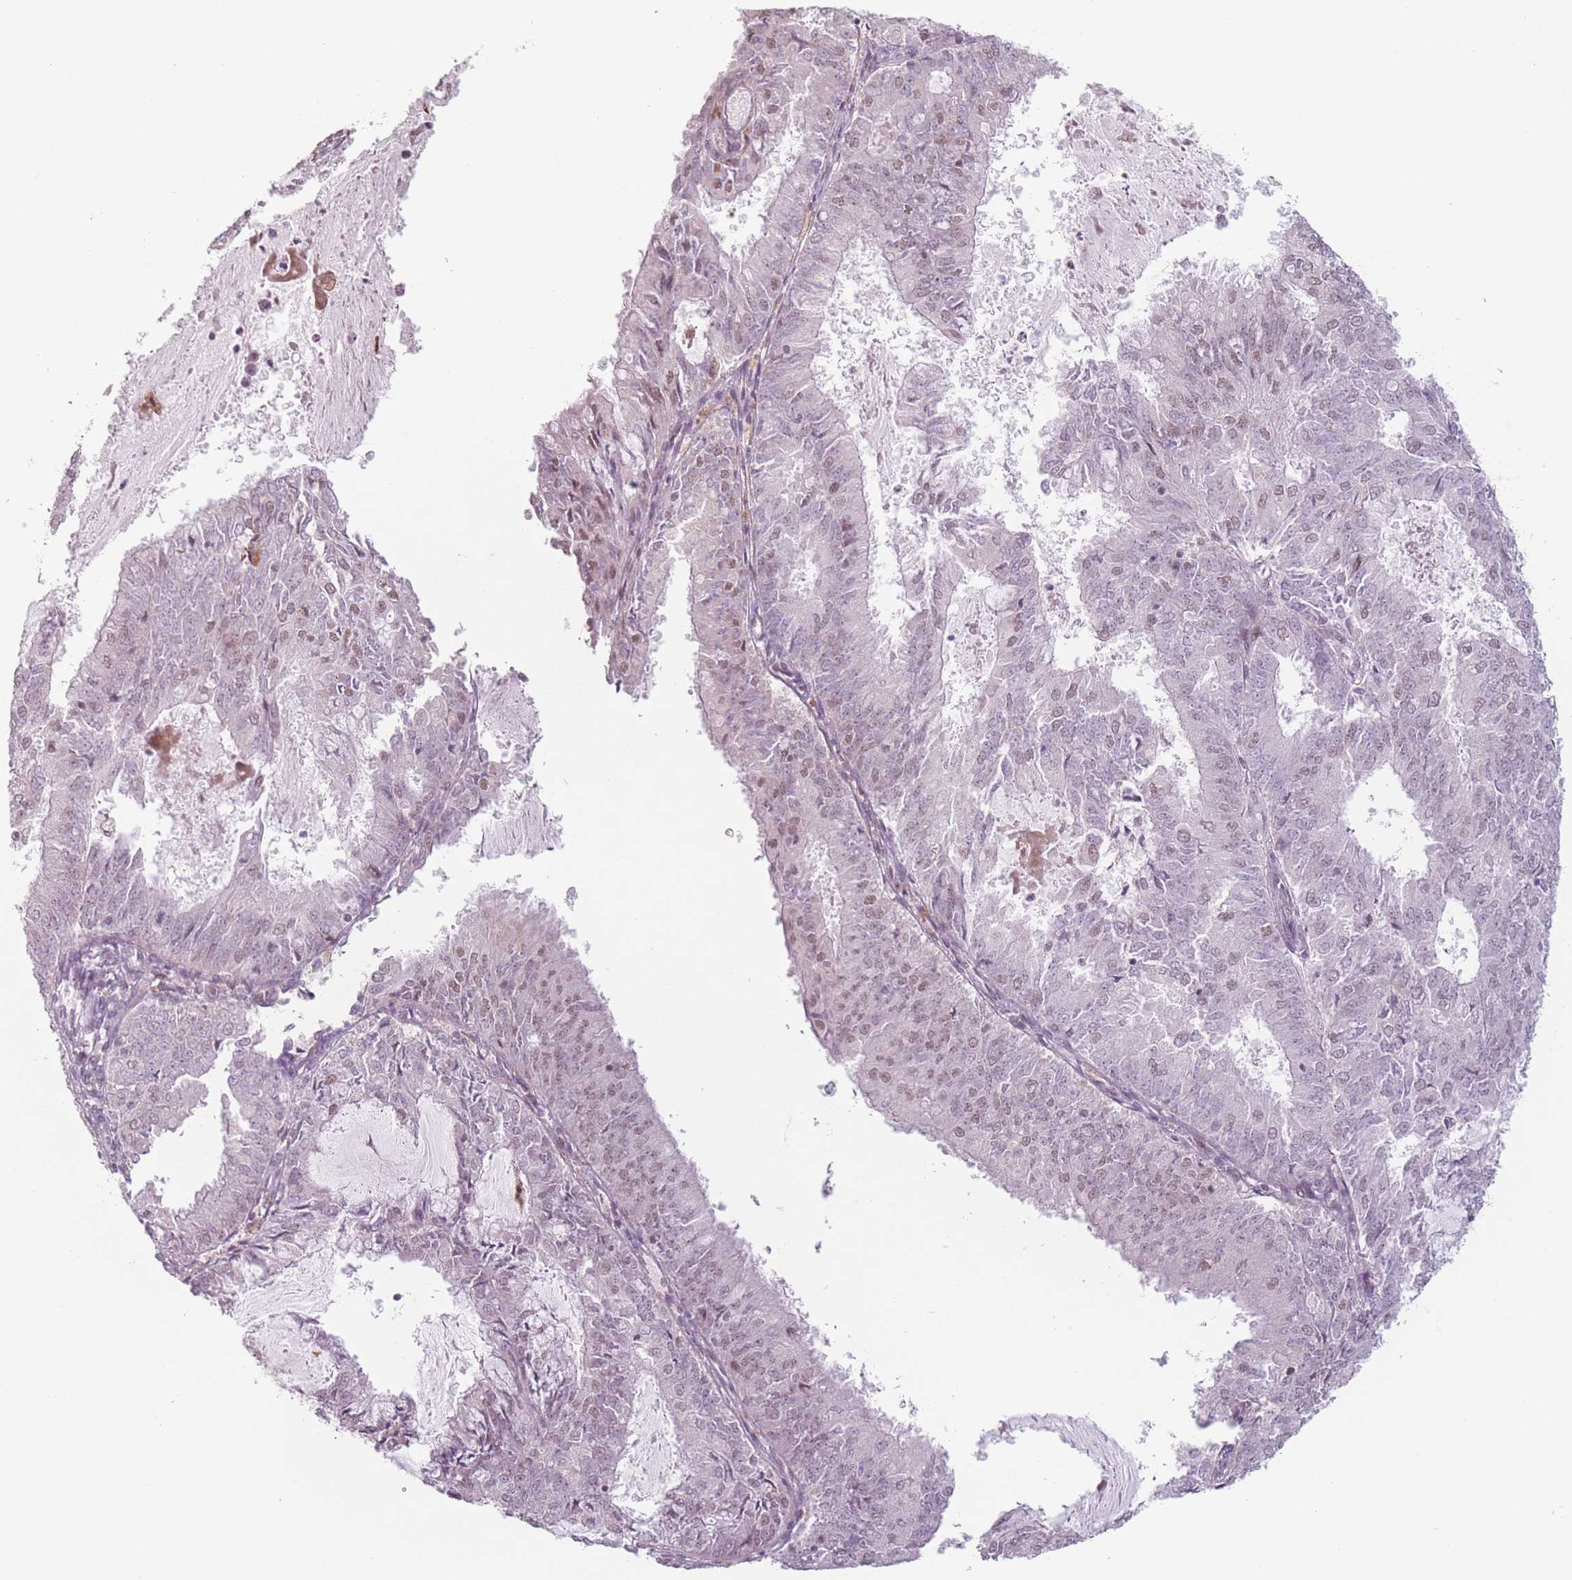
{"staining": {"intensity": "weak", "quantity": "25%-75%", "location": "nuclear"}, "tissue": "endometrial cancer", "cell_type": "Tumor cells", "image_type": "cancer", "snomed": [{"axis": "morphology", "description": "Adenocarcinoma, NOS"}, {"axis": "topography", "description": "Endometrium"}], "caption": "Tumor cells demonstrate low levels of weak nuclear staining in approximately 25%-75% of cells in endometrial adenocarcinoma.", "gene": "OR10C1", "patient": {"sex": "female", "age": 57}}